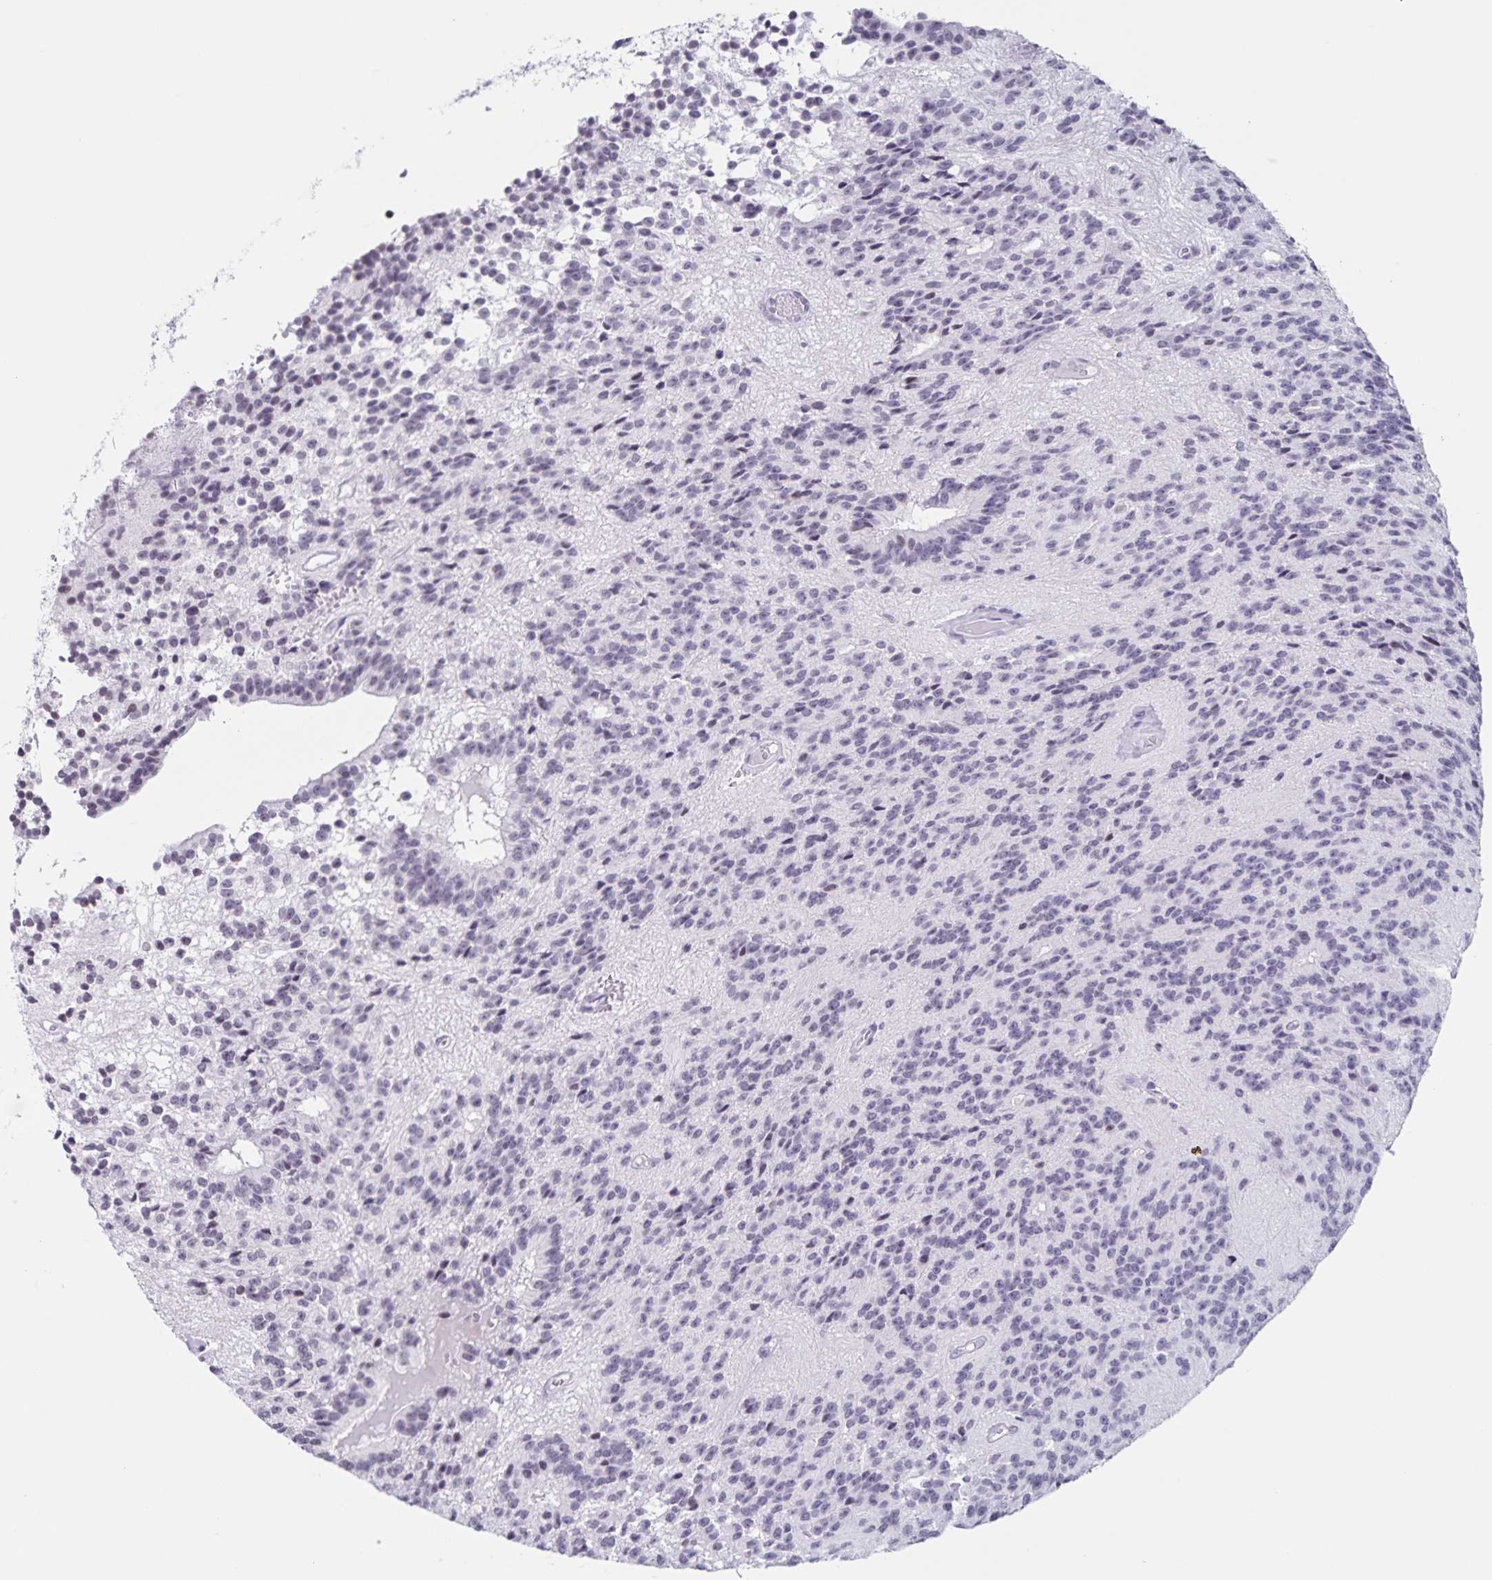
{"staining": {"intensity": "negative", "quantity": "none", "location": "none"}, "tissue": "glioma", "cell_type": "Tumor cells", "image_type": "cancer", "snomed": [{"axis": "morphology", "description": "Glioma, malignant, Low grade"}, {"axis": "topography", "description": "Brain"}], "caption": "High power microscopy image of an IHC photomicrograph of malignant low-grade glioma, revealing no significant expression in tumor cells. Brightfield microscopy of IHC stained with DAB (3,3'-diaminobenzidine) (brown) and hematoxylin (blue), captured at high magnification.", "gene": "LCE6A", "patient": {"sex": "male", "age": 31}}